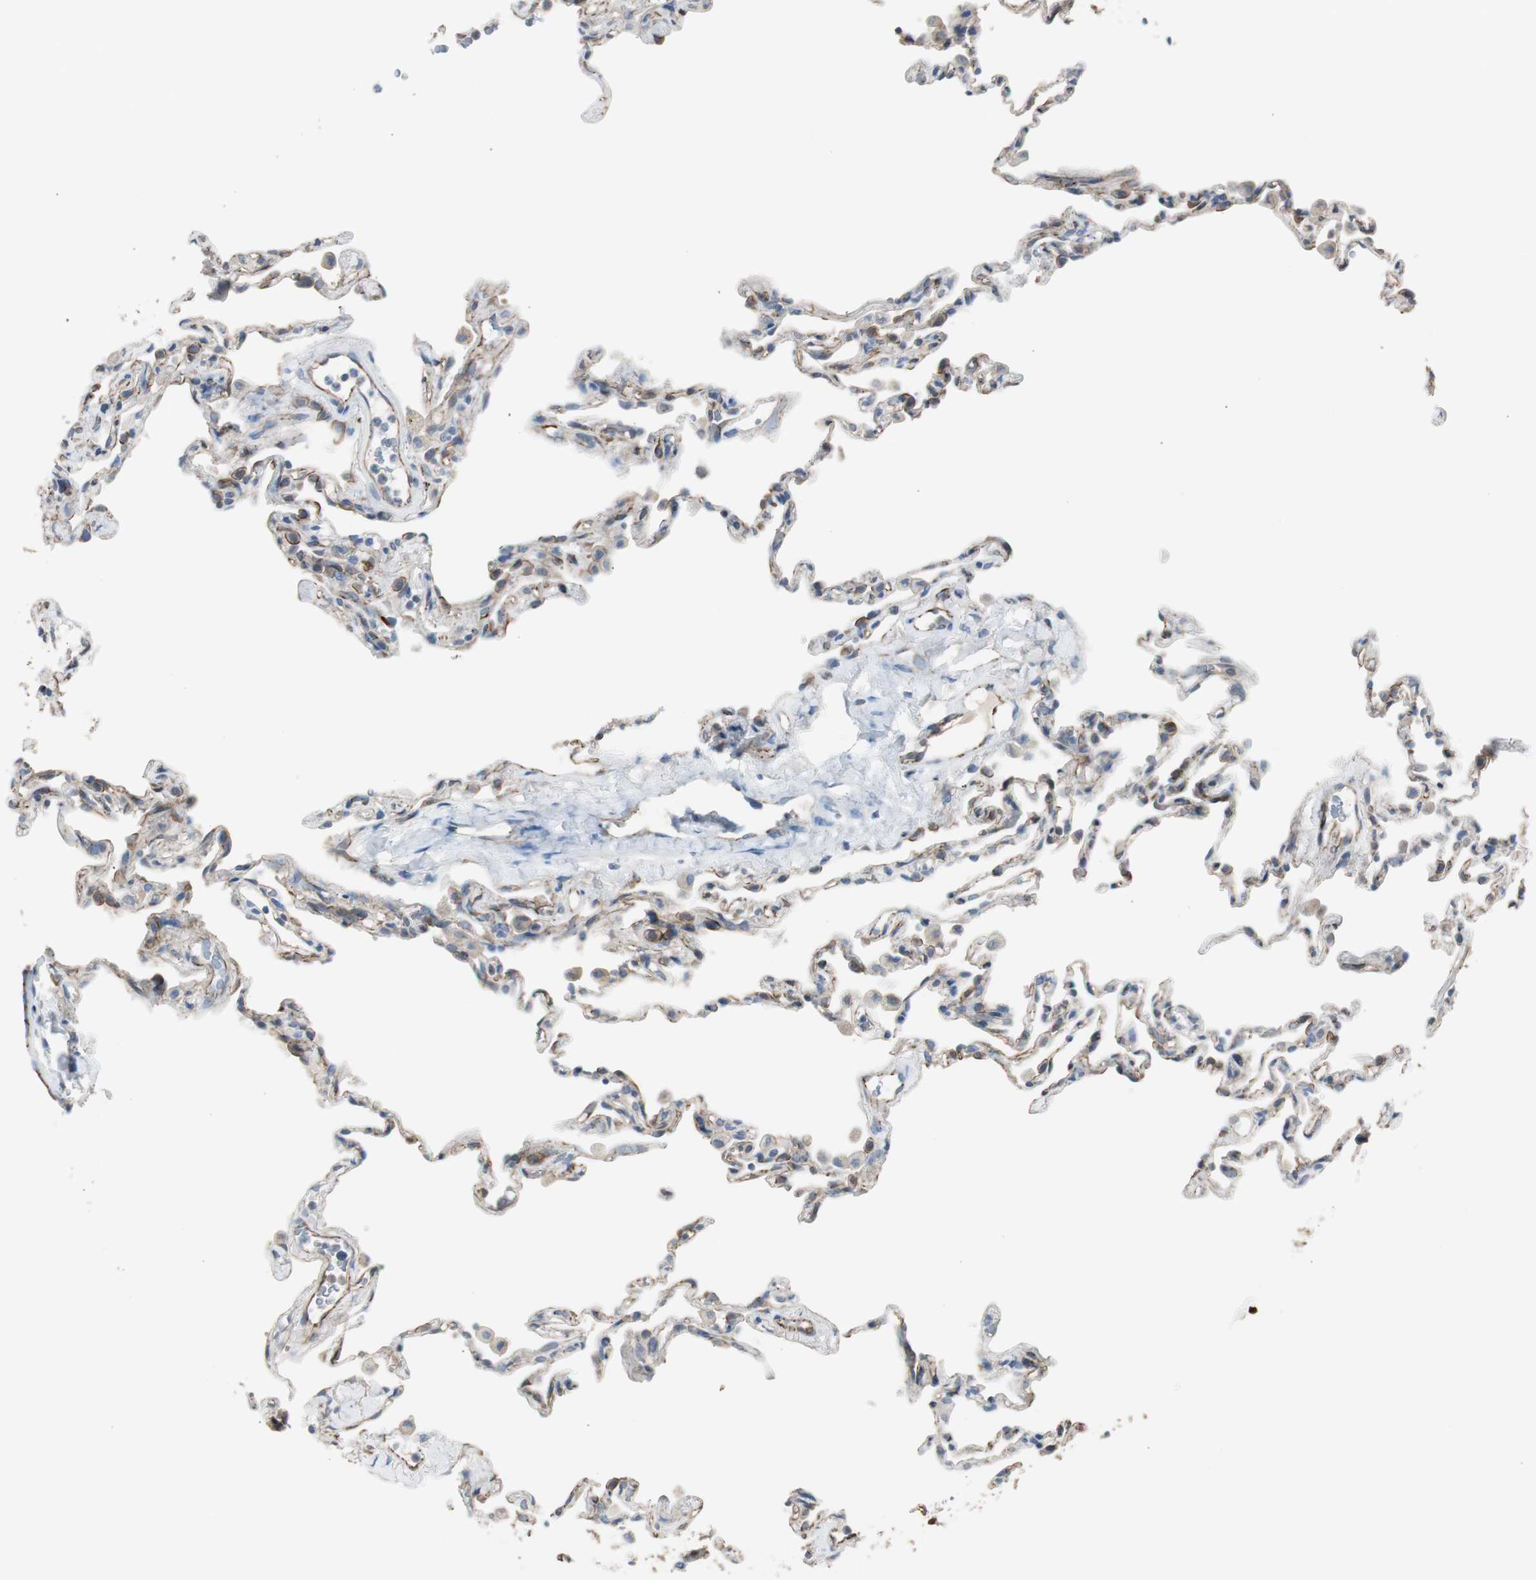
{"staining": {"intensity": "moderate", "quantity": "25%-75%", "location": "cytoplasmic/membranous"}, "tissue": "lung", "cell_type": "Alveolar cells", "image_type": "normal", "snomed": [{"axis": "morphology", "description": "Normal tissue, NOS"}, {"axis": "topography", "description": "Lung"}], "caption": "Moderate cytoplasmic/membranous positivity for a protein is present in approximately 25%-75% of alveolar cells of benign lung using immunohistochemistry (IHC).", "gene": "STXBP4", "patient": {"sex": "male", "age": 59}}